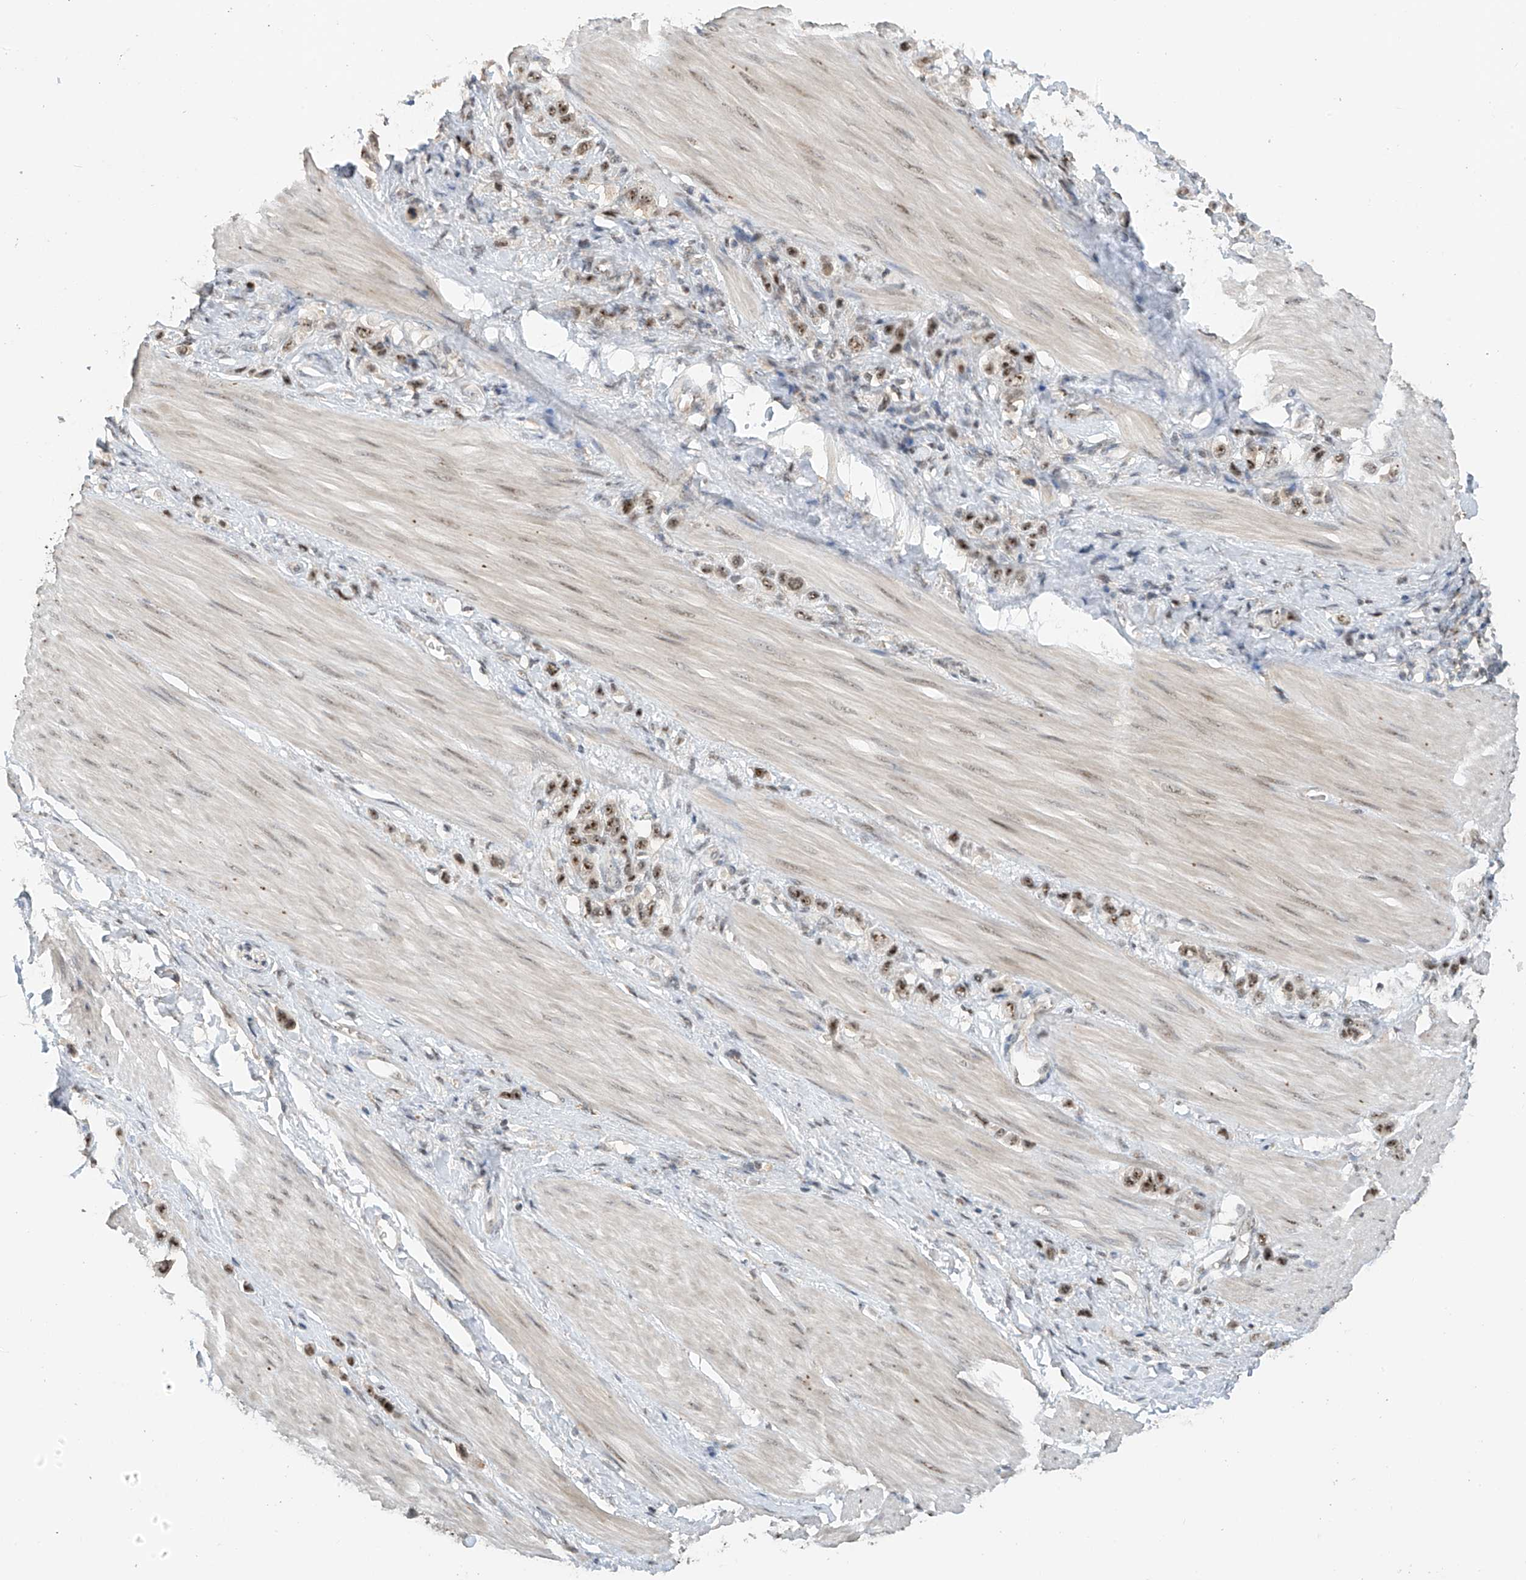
{"staining": {"intensity": "weak", "quantity": ">75%", "location": "nuclear"}, "tissue": "stomach cancer", "cell_type": "Tumor cells", "image_type": "cancer", "snomed": [{"axis": "morphology", "description": "Adenocarcinoma, NOS"}, {"axis": "topography", "description": "Stomach"}], "caption": "The immunohistochemical stain shows weak nuclear positivity in tumor cells of stomach cancer (adenocarcinoma) tissue.", "gene": "C1orf131", "patient": {"sex": "female", "age": 65}}